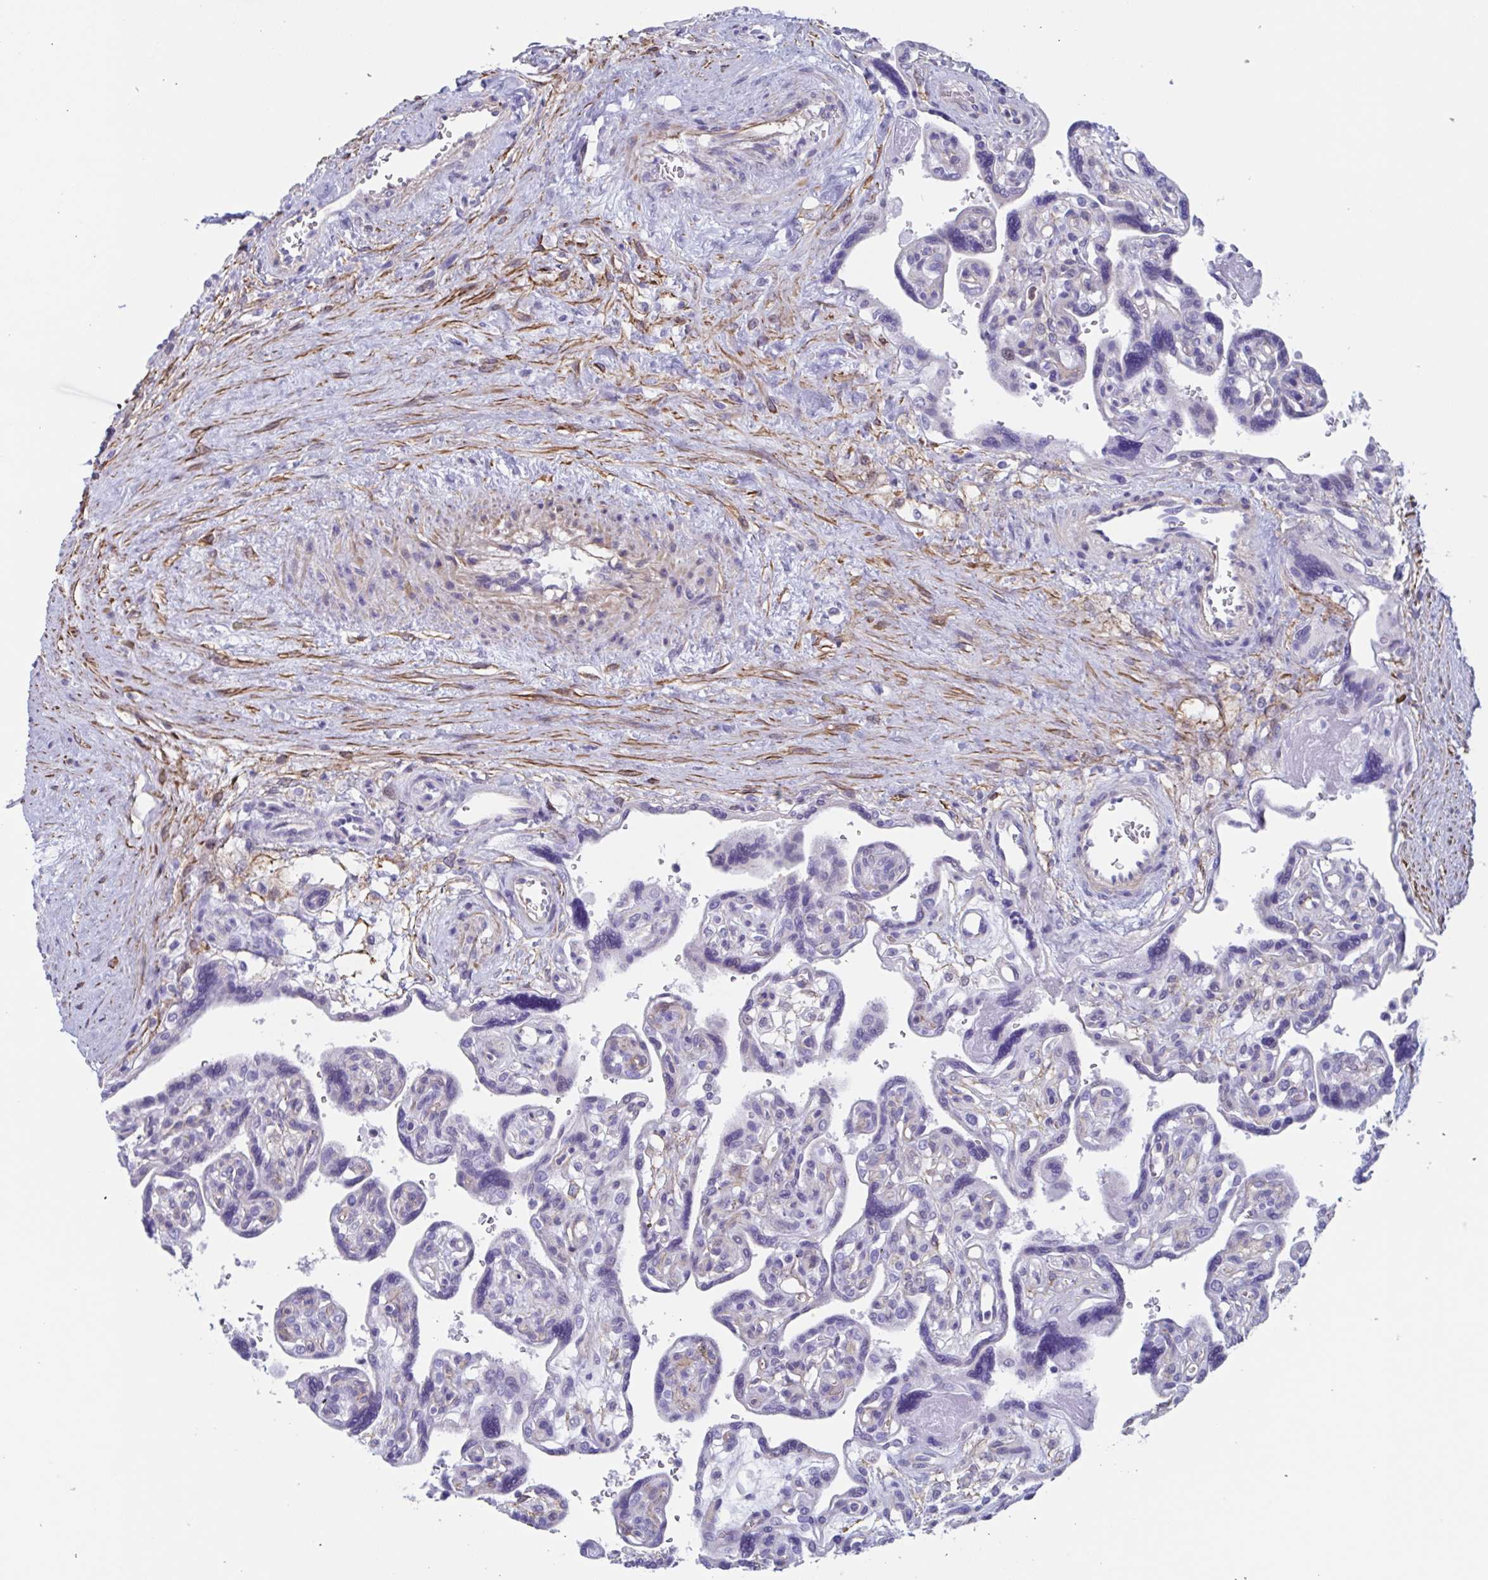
{"staining": {"intensity": "negative", "quantity": "none", "location": "none"}, "tissue": "placenta", "cell_type": "Decidual cells", "image_type": "normal", "snomed": [{"axis": "morphology", "description": "Normal tissue, NOS"}, {"axis": "topography", "description": "Placenta"}], "caption": "This is an immunohistochemistry (IHC) micrograph of unremarkable placenta. There is no expression in decidual cells.", "gene": "PBOV1", "patient": {"sex": "female", "age": 39}}